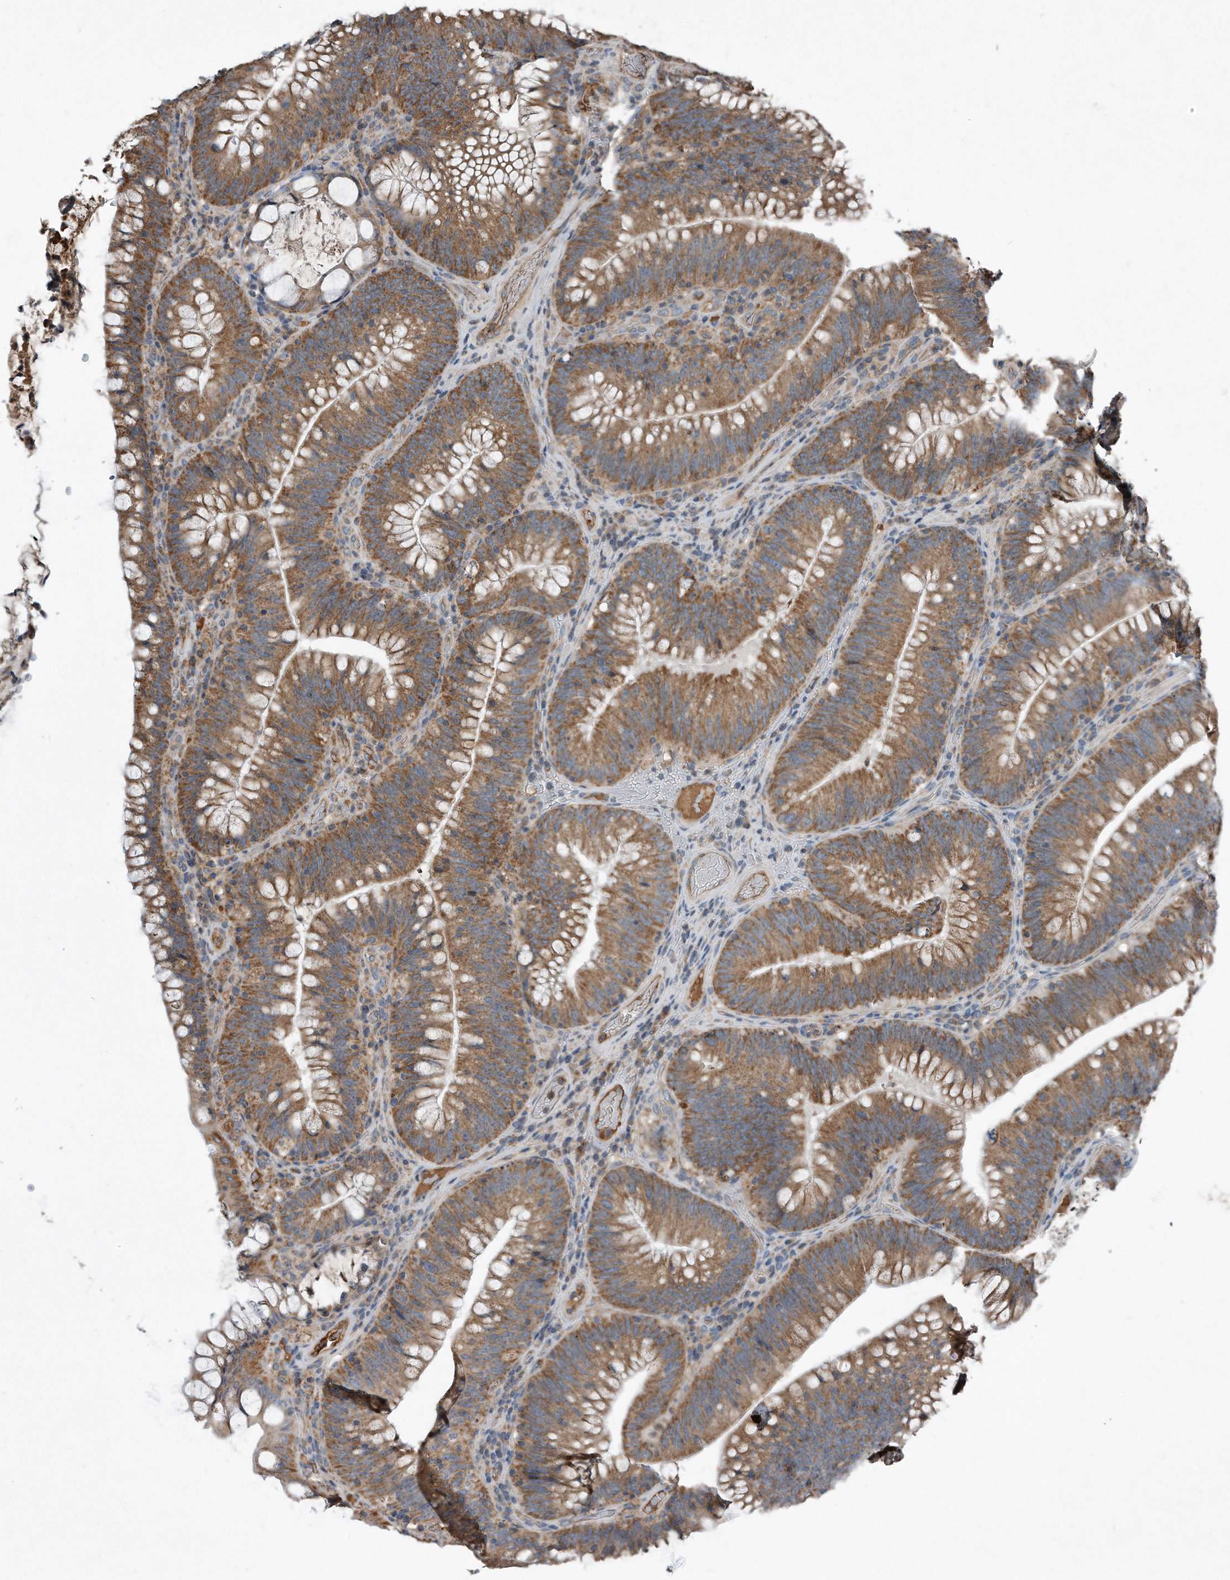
{"staining": {"intensity": "moderate", "quantity": ">75%", "location": "cytoplasmic/membranous"}, "tissue": "colorectal cancer", "cell_type": "Tumor cells", "image_type": "cancer", "snomed": [{"axis": "morphology", "description": "Normal tissue, NOS"}, {"axis": "topography", "description": "Colon"}], "caption": "IHC histopathology image of neoplastic tissue: human colorectal cancer stained using immunohistochemistry (IHC) exhibits medium levels of moderate protein expression localized specifically in the cytoplasmic/membranous of tumor cells, appearing as a cytoplasmic/membranous brown color.", "gene": "SDHA", "patient": {"sex": "female", "age": 82}}